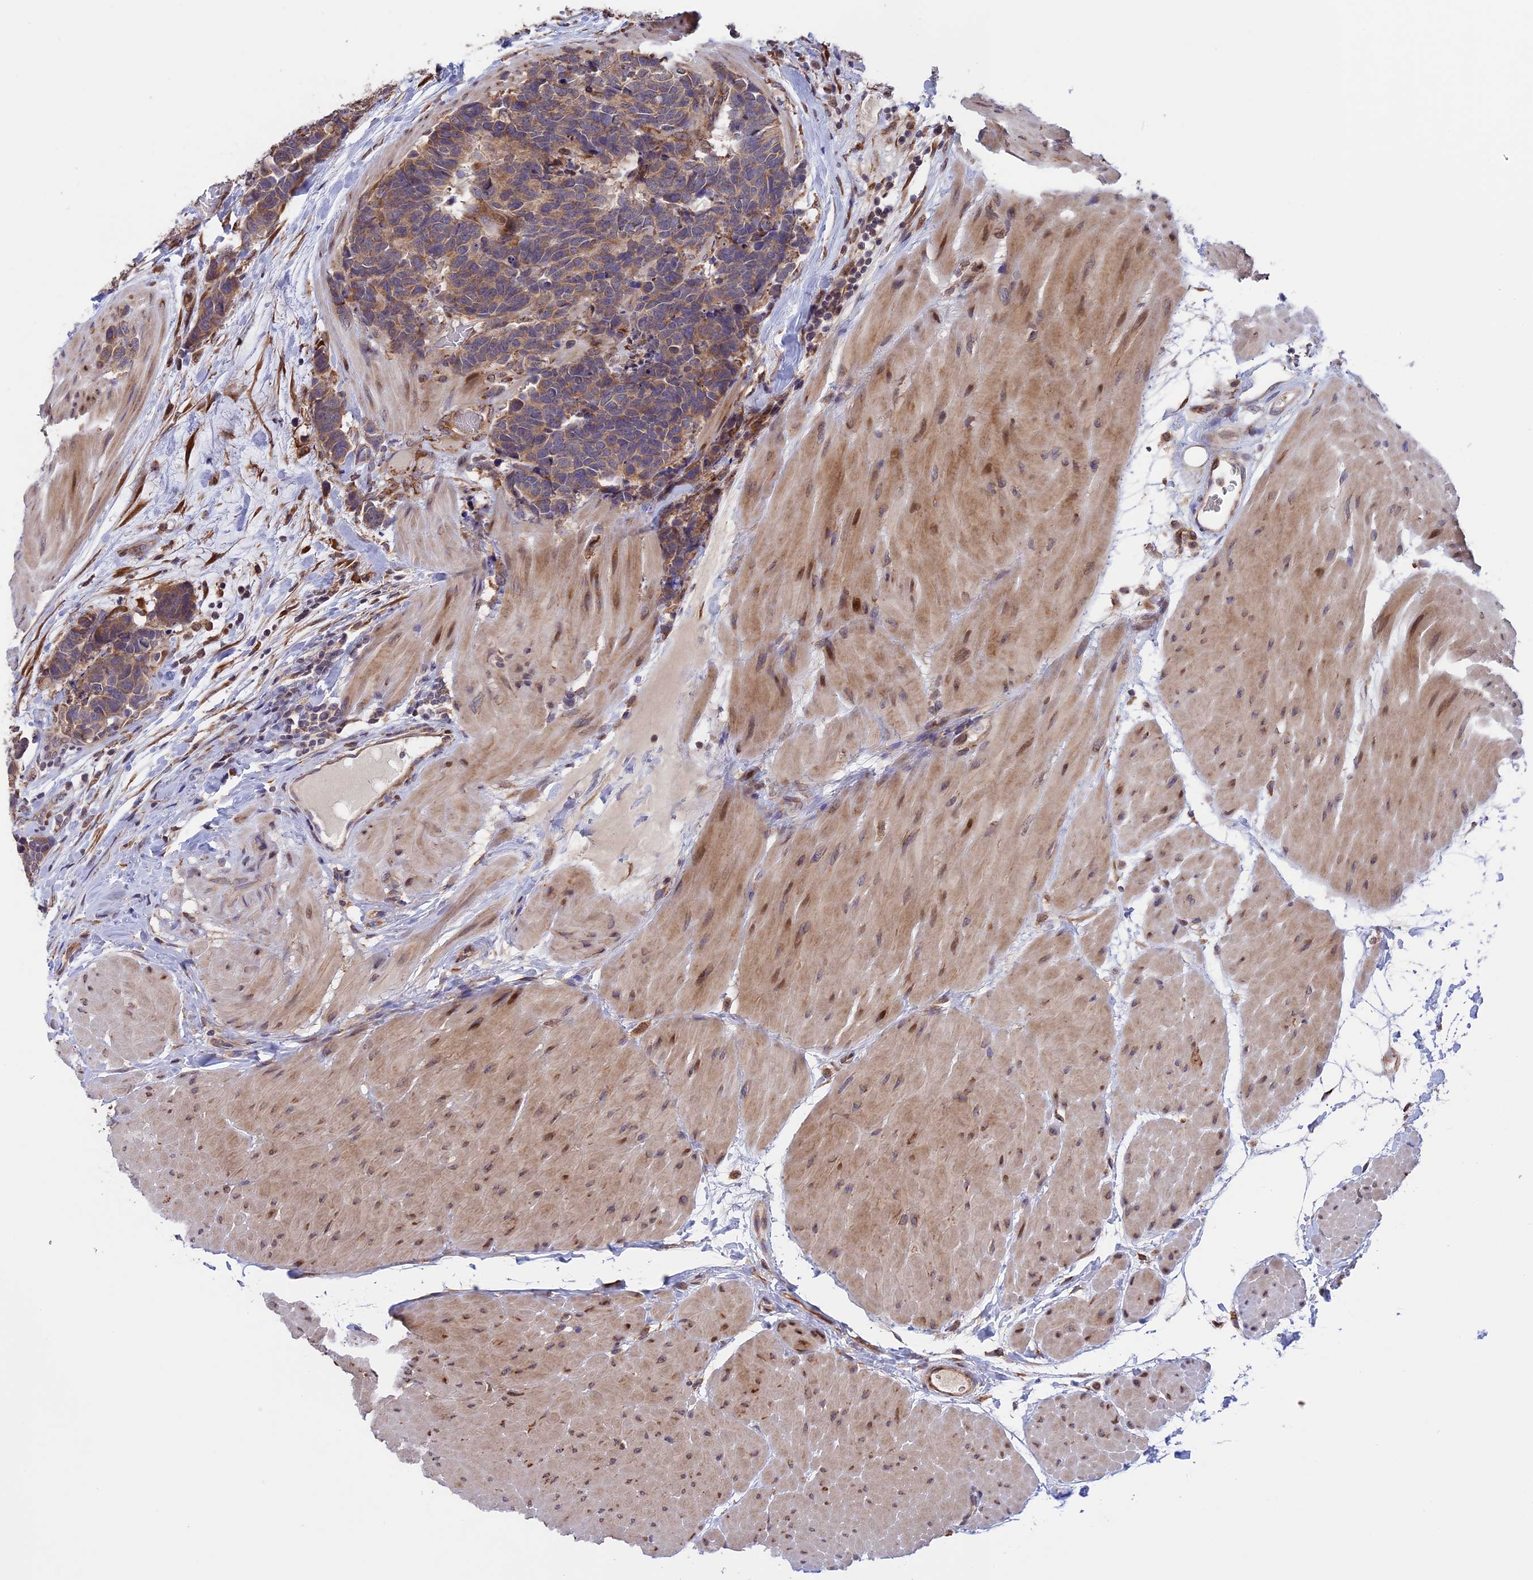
{"staining": {"intensity": "weak", "quantity": "25%-75%", "location": "cytoplasmic/membranous"}, "tissue": "carcinoid", "cell_type": "Tumor cells", "image_type": "cancer", "snomed": [{"axis": "morphology", "description": "Carcinoma, NOS"}, {"axis": "morphology", "description": "Carcinoid, malignant, NOS"}, {"axis": "topography", "description": "Urinary bladder"}], "caption": "The immunohistochemical stain labels weak cytoplasmic/membranous staining in tumor cells of malignant carcinoid tissue.", "gene": "DMRTA2", "patient": {"sex": "male", "age": 57}}